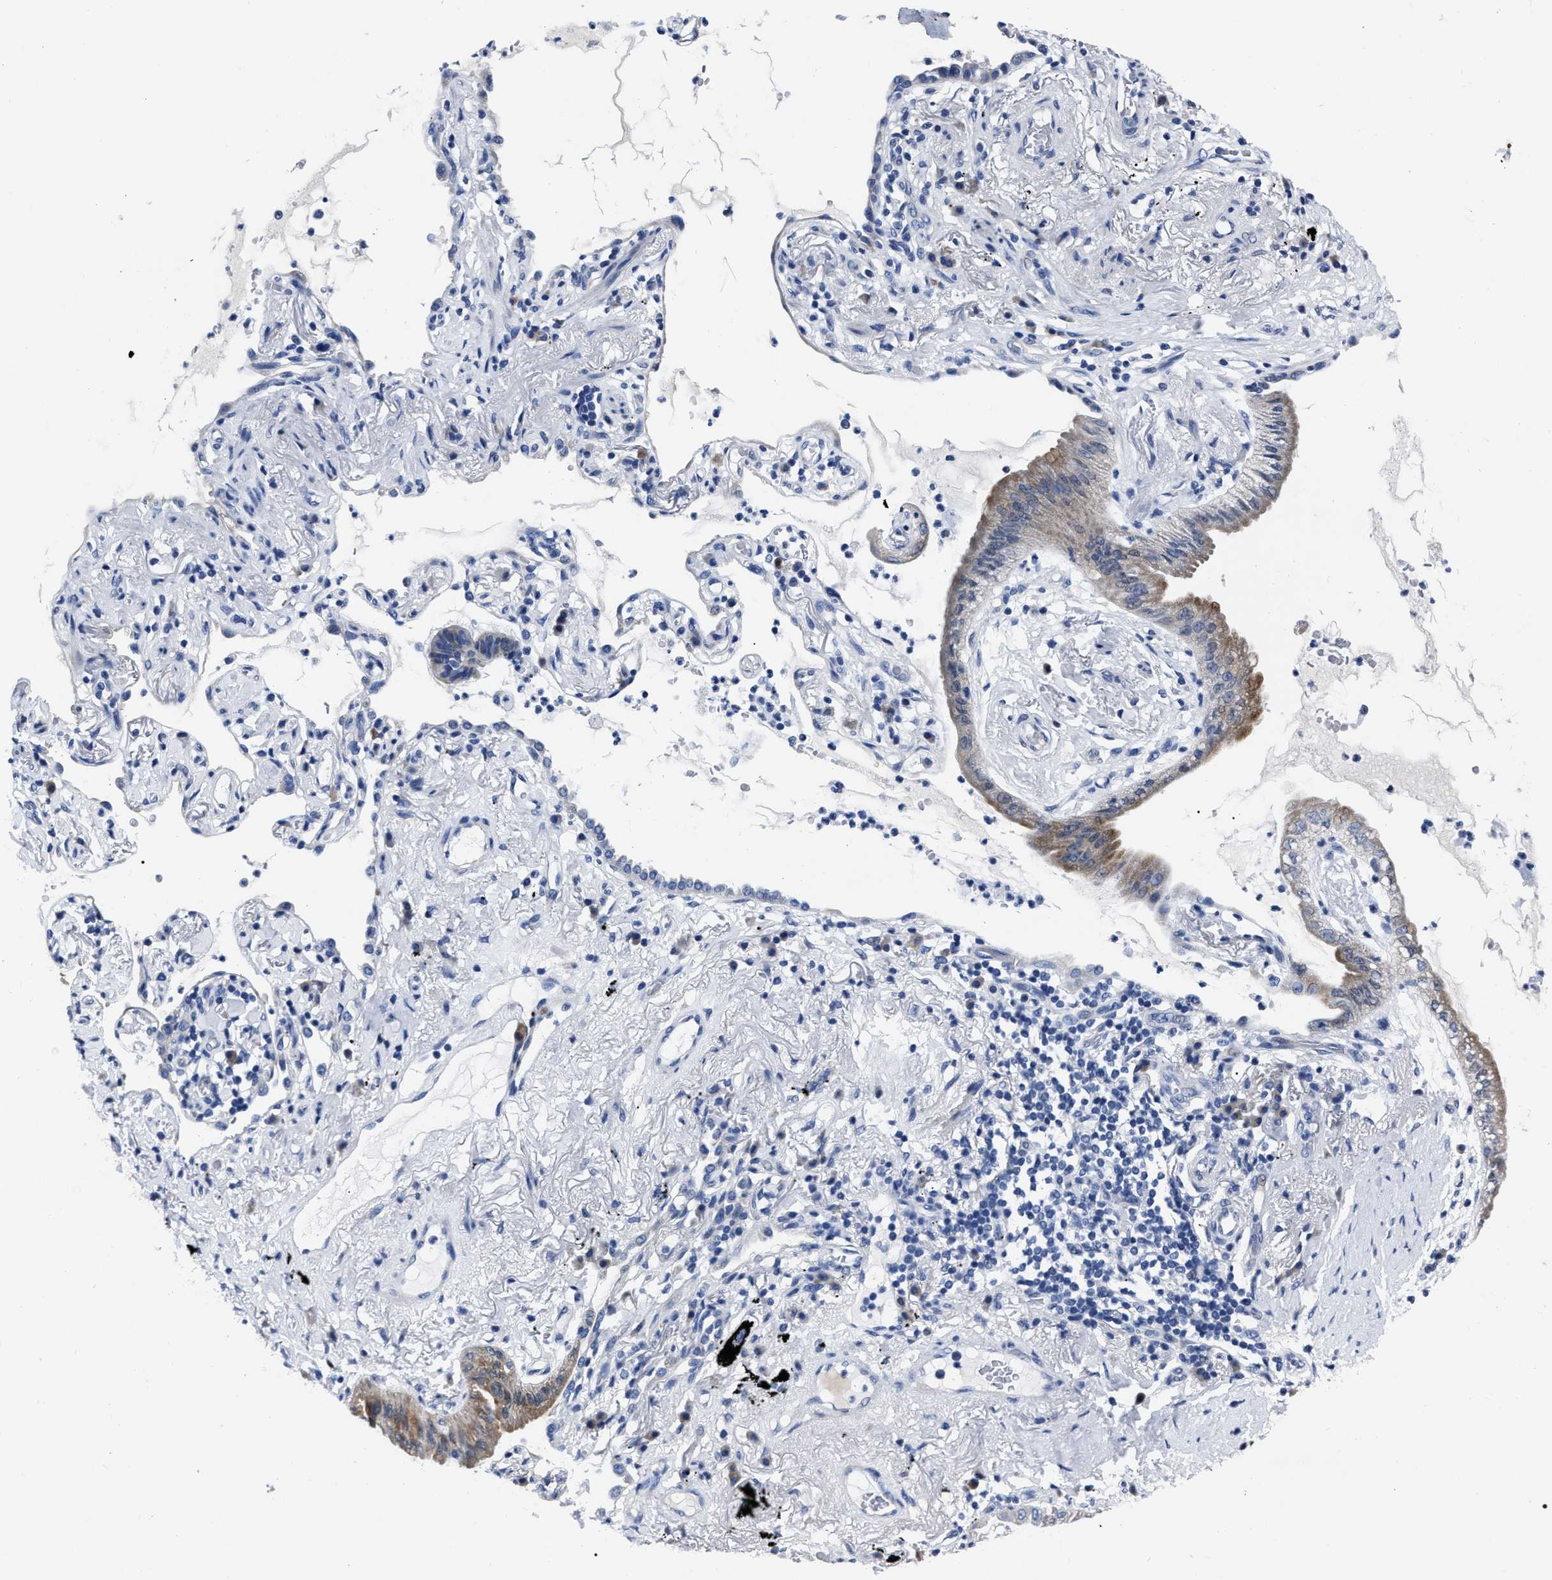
{"staining": {"intensity": "moderate", "quantity": "25%-75%", "location": "cytoplasmic/membranous"}, "tissue": "lung cancer", "cell_type": "Tumor cells", "image_type": "cancer", "snomed": [{"axis": "morphology", "description": "Normal tissue, NOS"}, {"axis": "morphology", "description": "Adenocarcinoma, NOS"}, {"axis": "topography", "description": "Bronchus"}, {"axis": "topography", "description": "Lung"}], "caption": "A brown stain labels moderate cytoplasmic/membranous positivity of a protein in human lung cancer (adenocarcinoma) tumor cells.", "gene": "MOV10L1", "patient": {"sex": "female", "age": 70}}